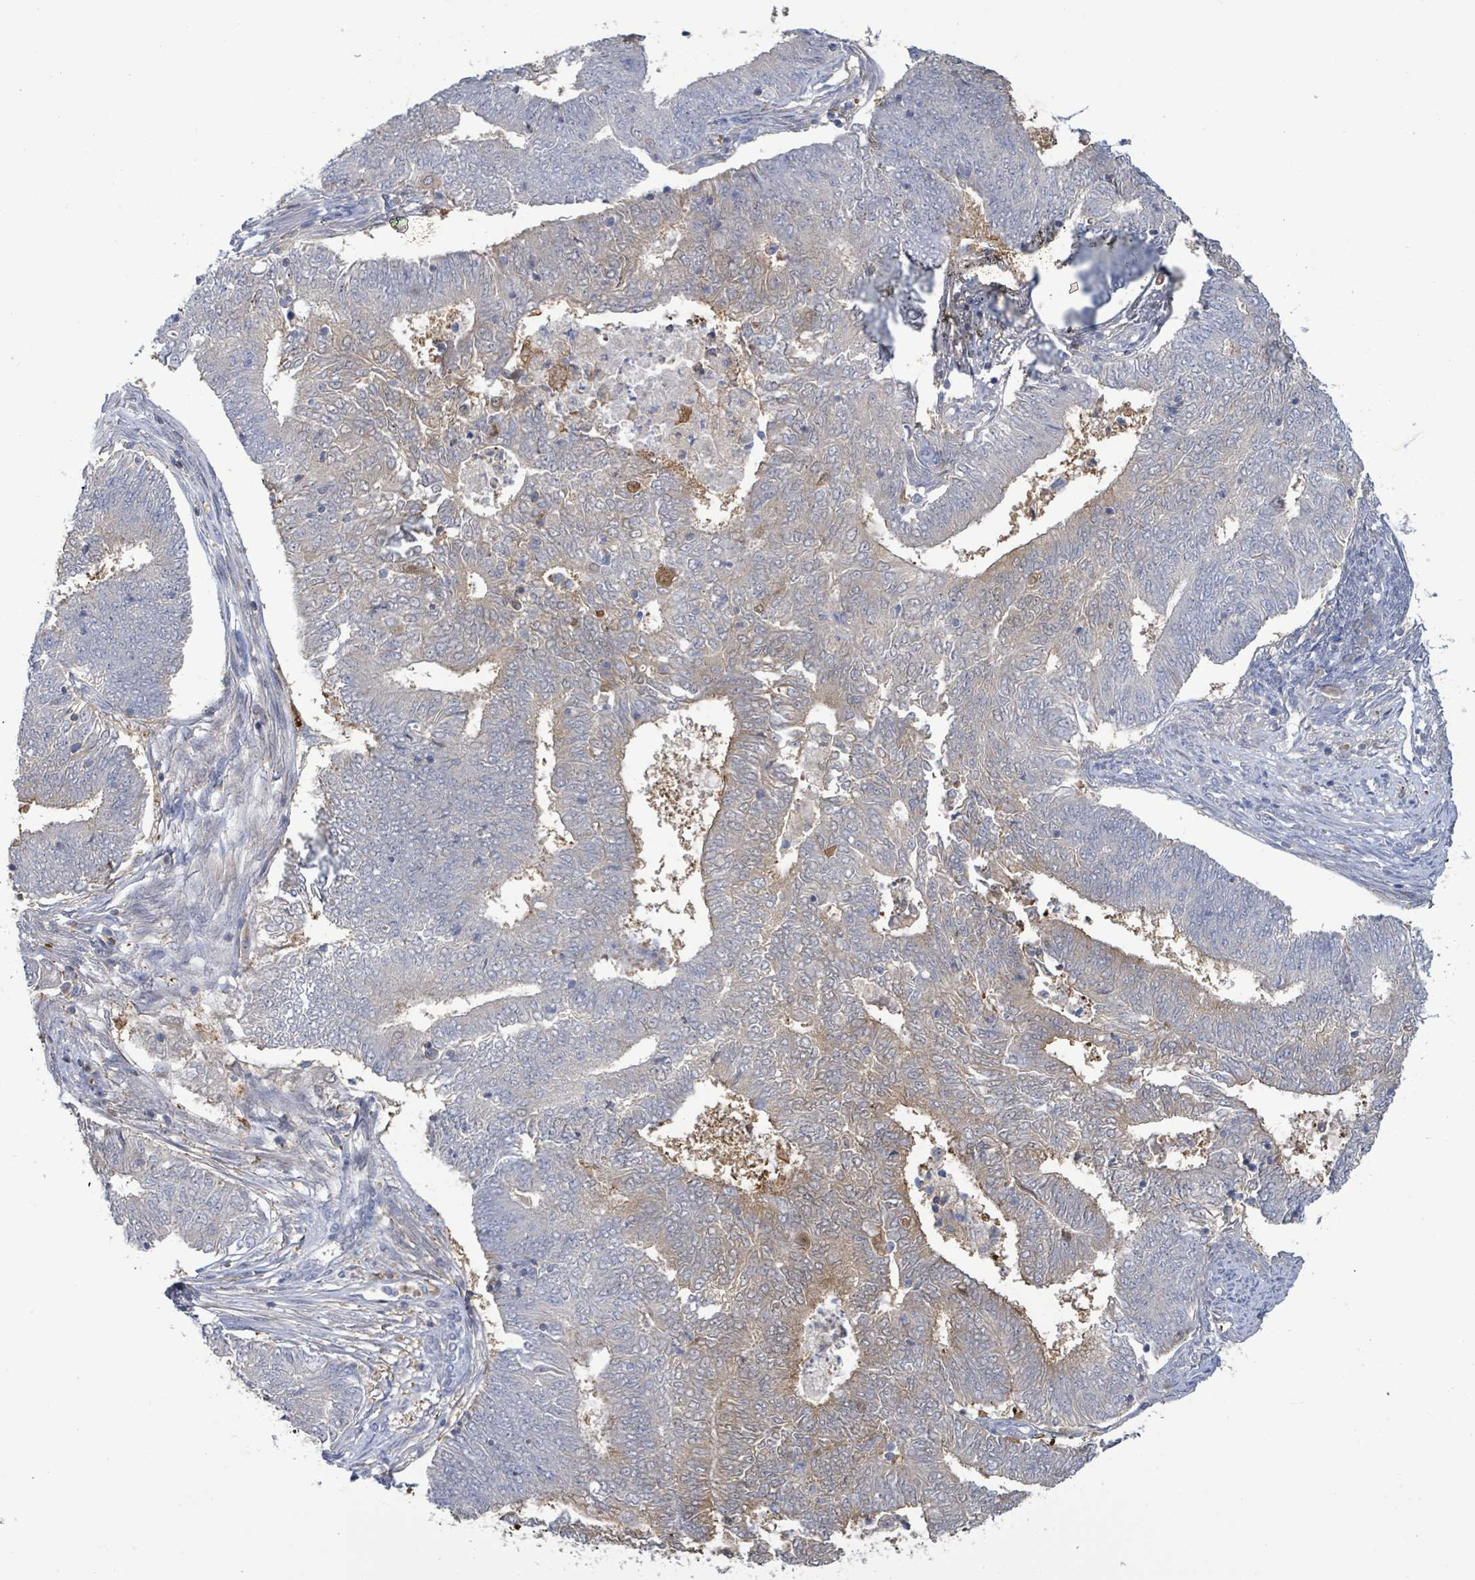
{"staining": {"intensity": "negative", "quantity": "none", "location": "none"}, "tissue": "endometrial cancer", "cell_type": "Tumor cells", "image_type": "cancer", "snomed": [{"axis": "morphology", "description": "Adenocarcinoma, NOS"}, {"axis": "topography", "description": "Endometrium"}], "caption": "The IHC micrograph has no significant expression in tumor cells of adenocarcinoma (endometrial) tissue.", "gene": "PGAM1", "patient": {"sex": "female", "age": 62}}